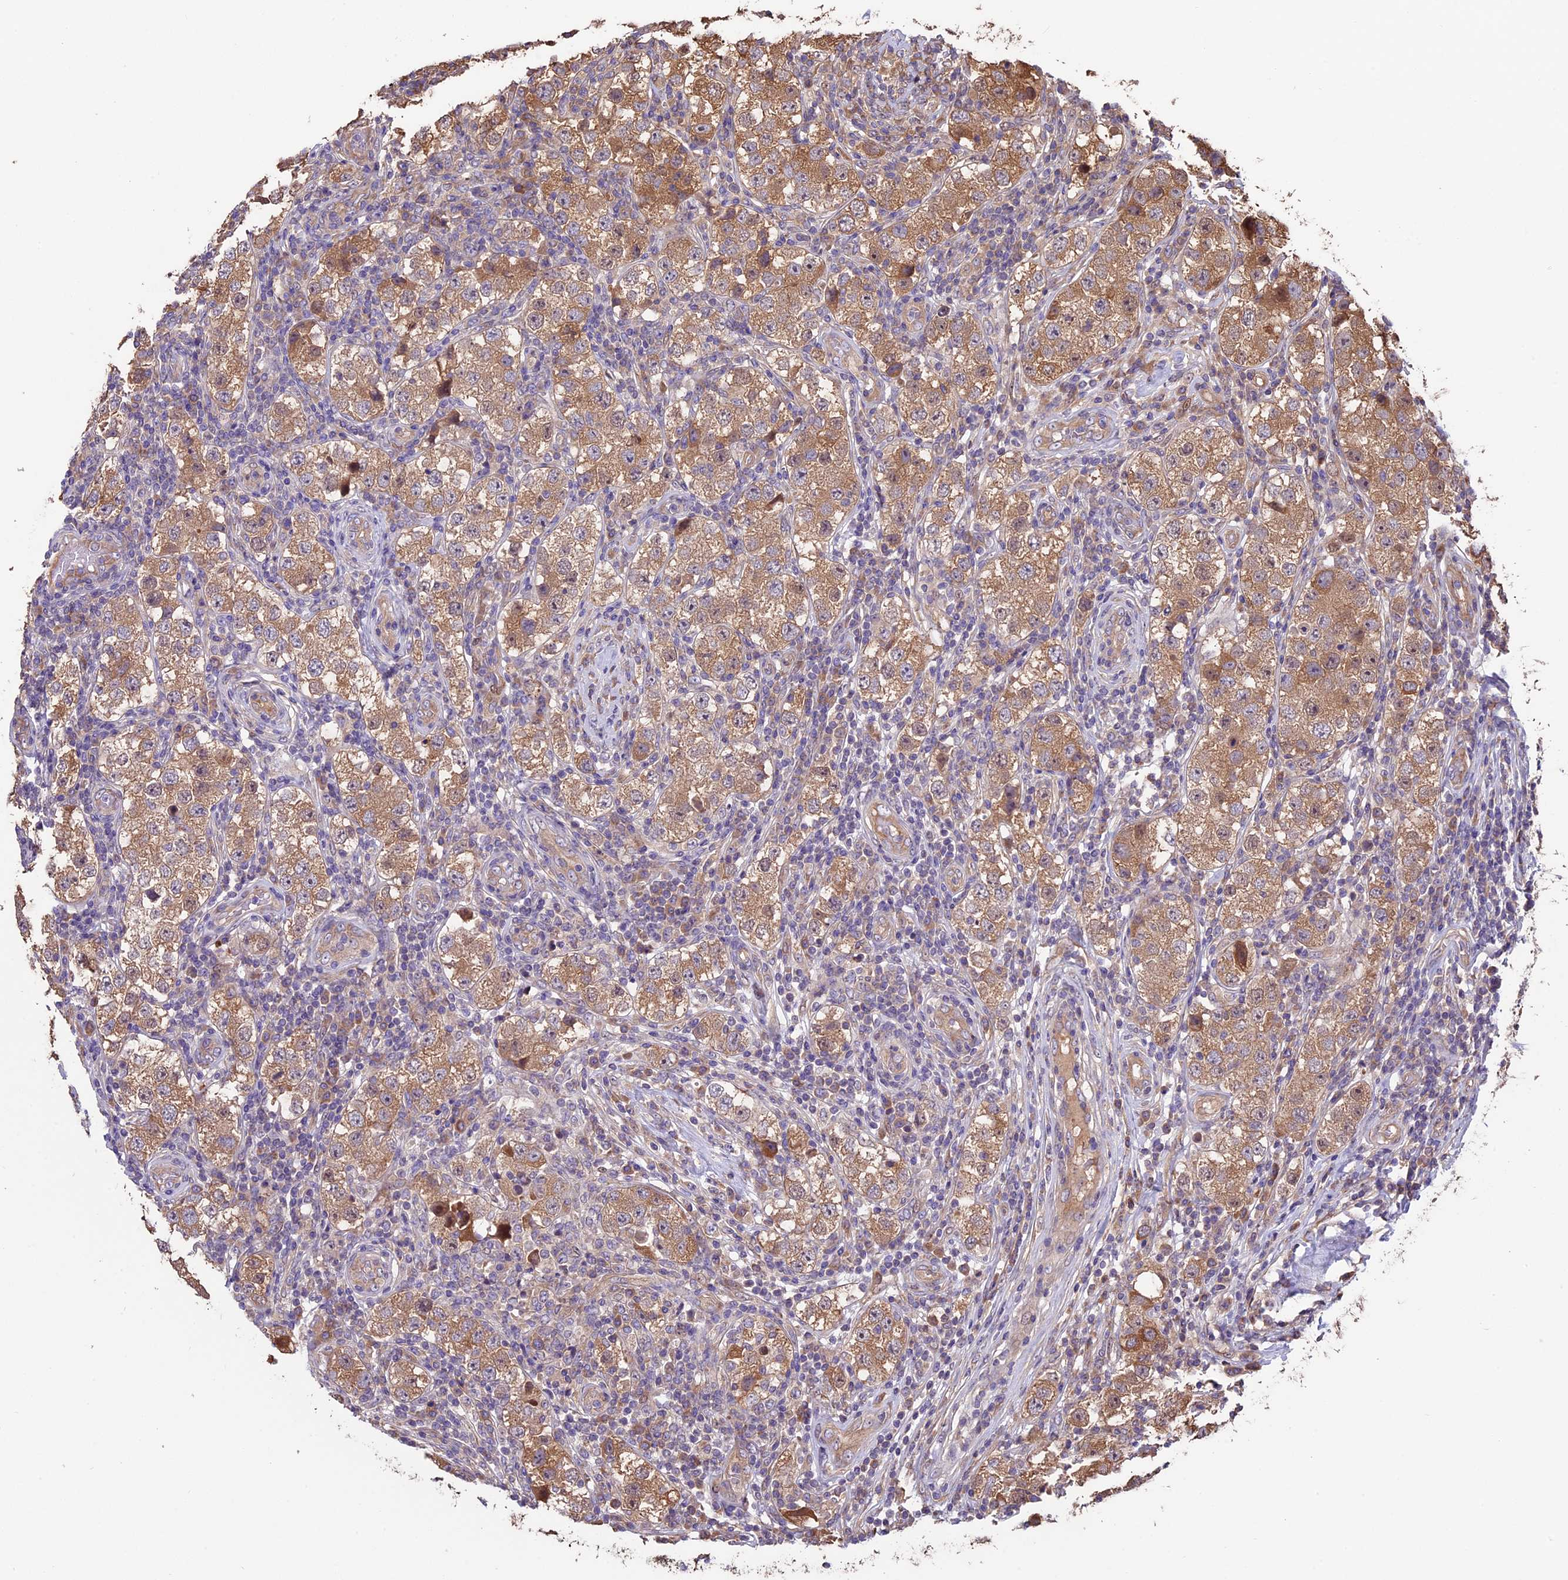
{"staining": {"intensity": "moderate", "quantity": ">75%", "location": "cytoplasmic/membranous"}, "tissue": "testis cancer", "cell_type": "Tumor cells", "image_type": "cancer", "snomed": [{"axis": "morphology", "description": "Seminoma, NOS"}, {"axis": "topography", "description": "Testis"}], "caption": "Testis cancer stained for a protein (brown) demonstrates moderate cytoplasmic/membranous positive positivity in approximately >75% of tumor cells.", "gene": "VWA3A", "patient": {"sex": "male", "age": 34}}